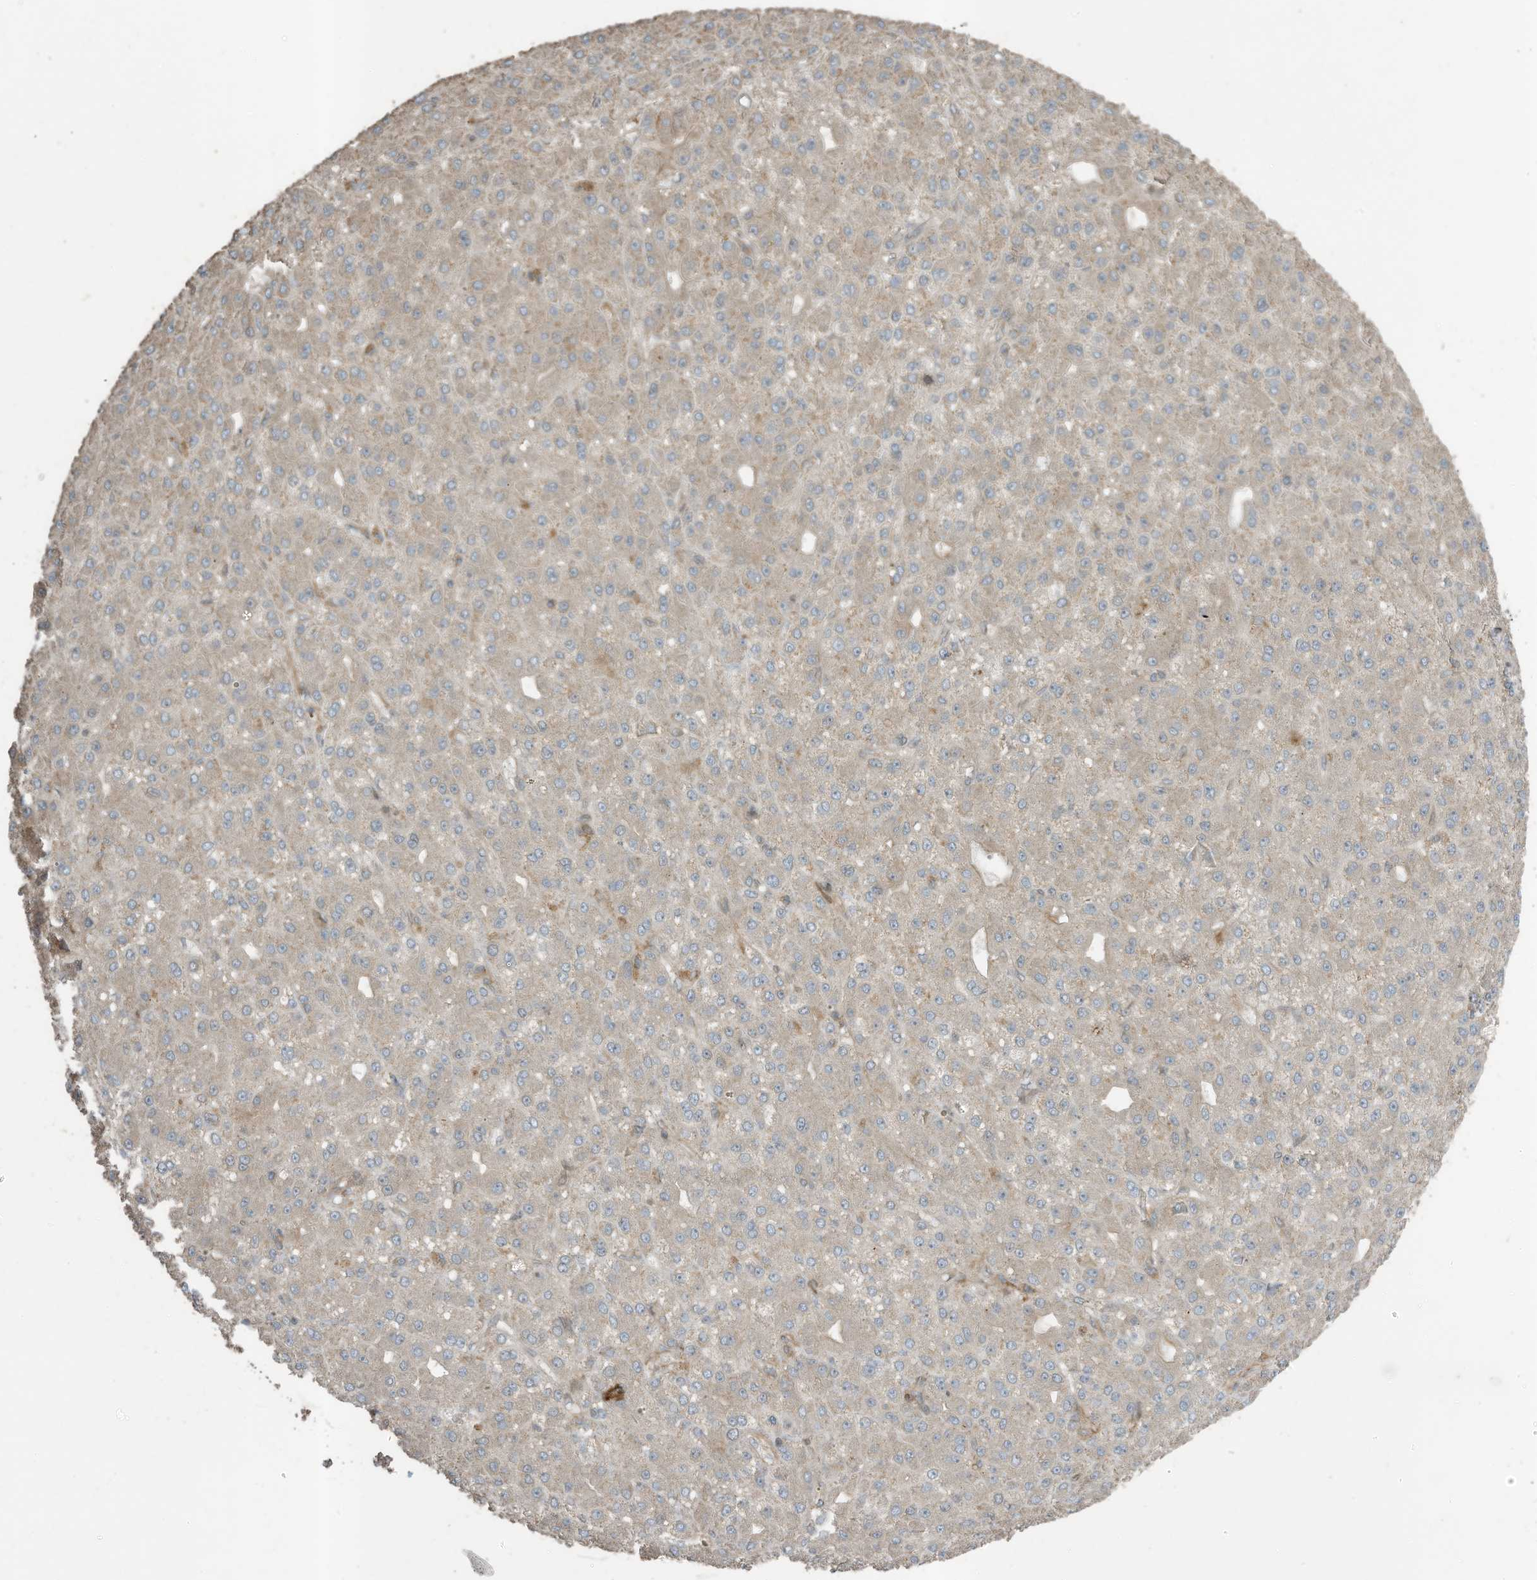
{"staining": {"intensity": "weak", "quantity": "<25%", "location": "cytoplasmic/membranous"}, "tissue": "liver cancer", "cell_type": "Tumor cells", "image_type": "cancer", "snomed": [{"axis": "morphology", "description": "Carcinoma, Hepatocellular, NOS"}, {"axis": "topography", "description": "Liver"}], "caption": "High power microscopy photomicrograph of an IHC micrograph of liver cancer (hepatocellular carcinoma), revealing no significant positivity in tumor cells.", "gene": "ZNF653", "patient": {"sex": "male", "age": 67}}